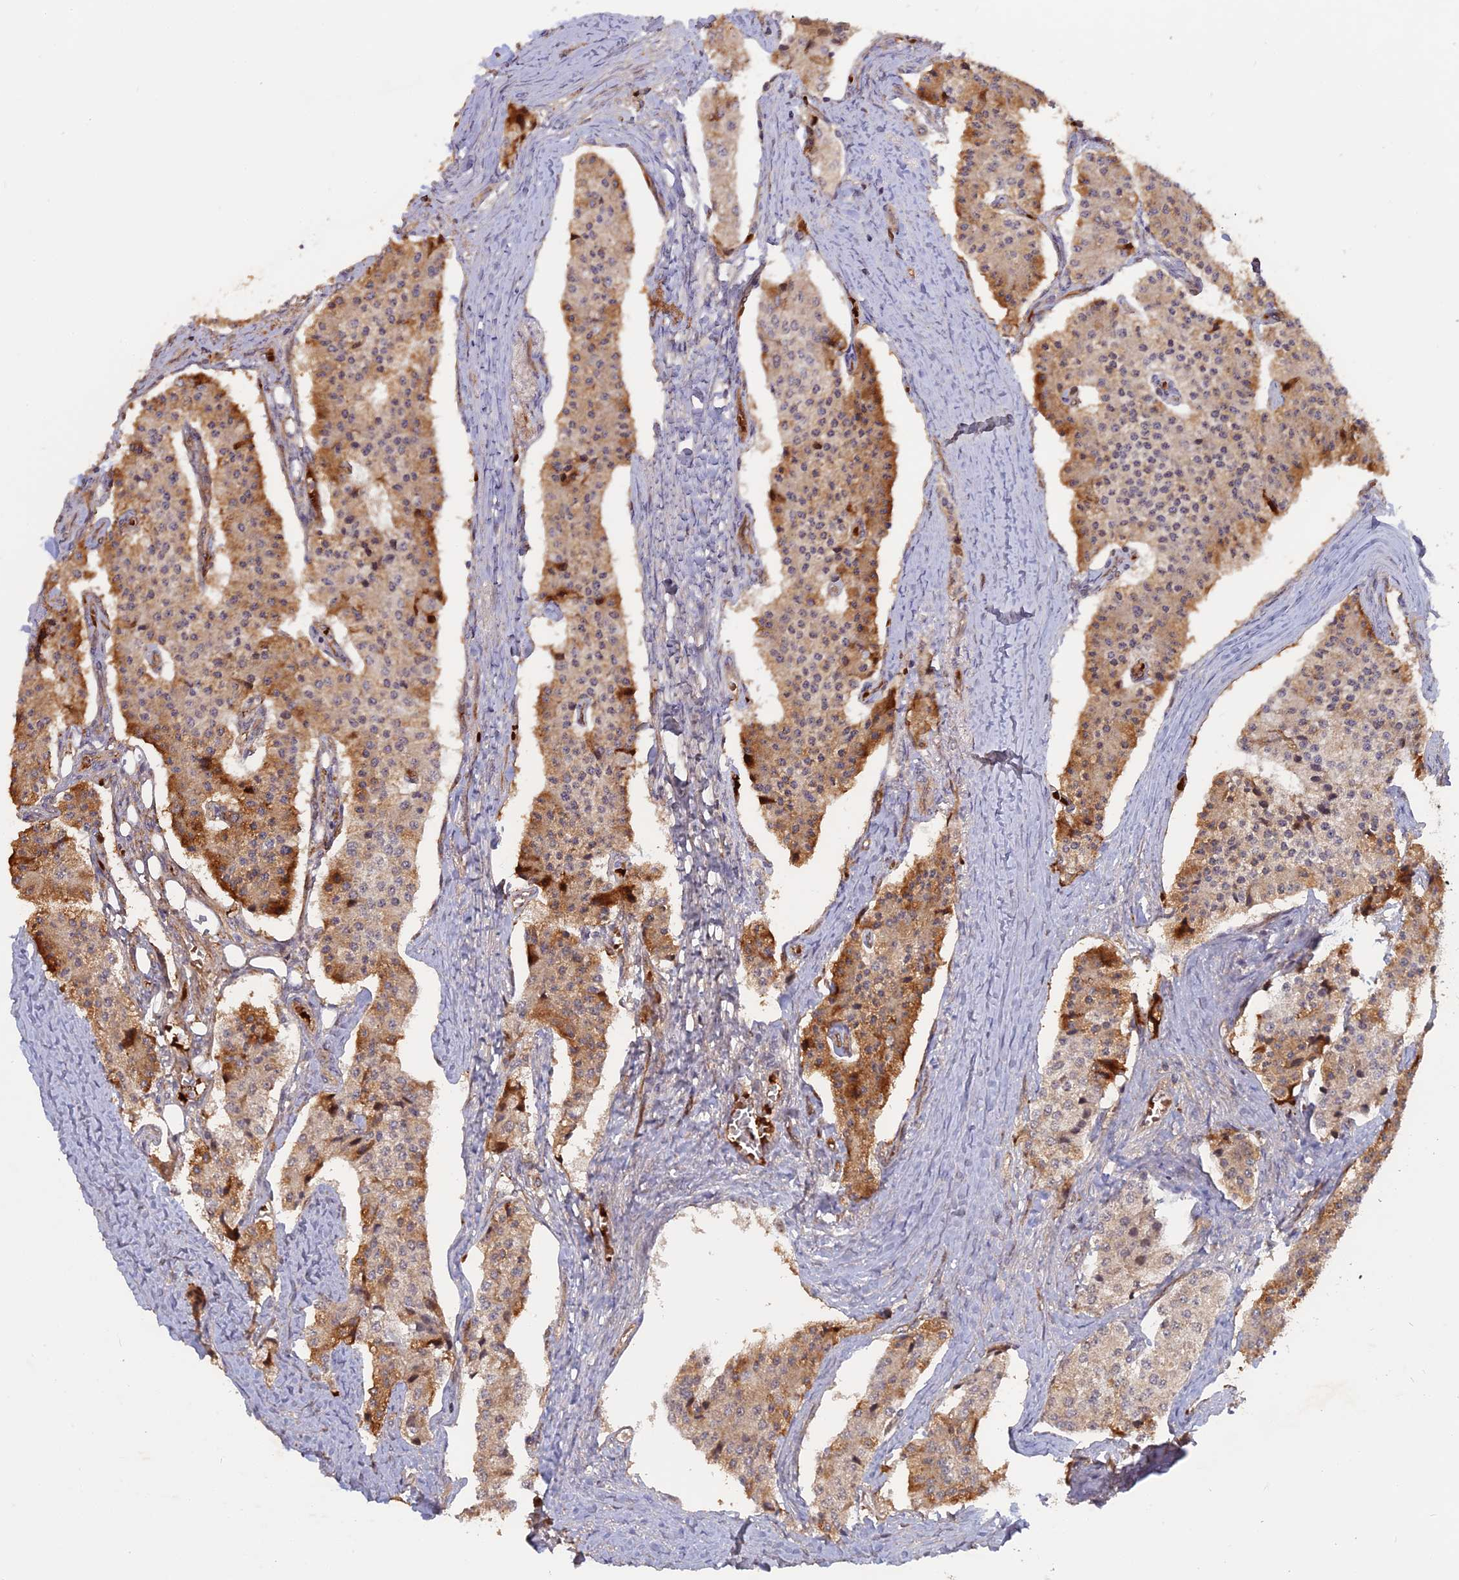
{"staining": {"intensity": "moderate", "quantity": ">75%", "location": "cytoplasmic/membranous"}, "tissue": "carcinoid", "cell_type": "Tumor cells", "image_type": "cancer", "snomed": [{"axis": "morphology", "description": "Carcinoid, malignant, NOS"}, {"axis": "topography", "description": "Colon"}], "caption": "An immunohistochemistry (IHC) micrograph of neoplastic tissue is shown. Protein staining in brown labels moderate cytoplasmic/membranous positivity in carcinoid (malignant) within tumor cells.", "gene": "PKIG", "patient": {"sex": "female", "age": 52}}